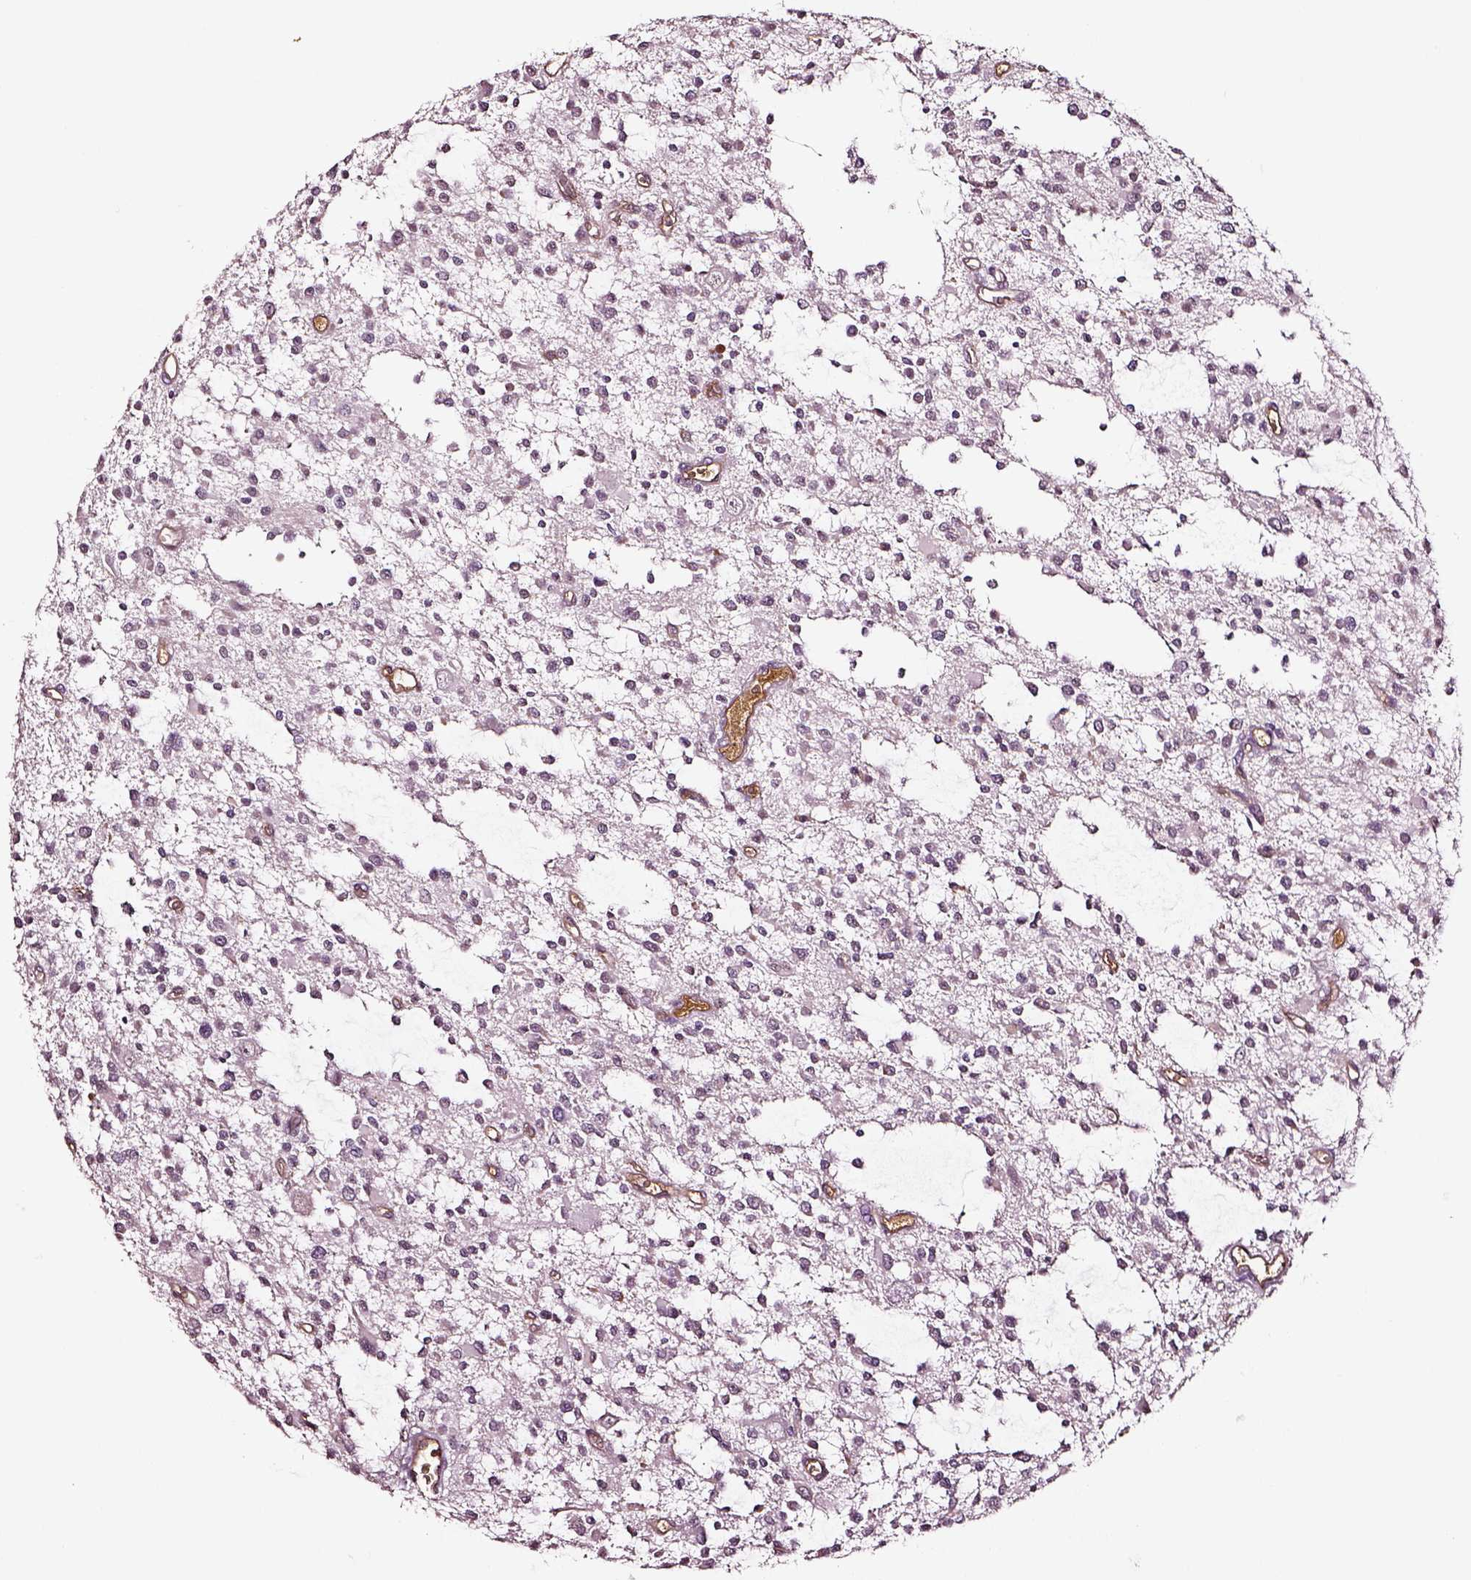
{"staining": {"intensity": "negative", "quantity": "none", "location": "none"}, "tissue": "glioma", "cell_type": "Tumor cells", "image_type": "cancer", "snomed": [{"axis": "morphology", "description": "Glioma, malignant, Low grade"}, {"axis": "topography", "description": "Brain"}], "caption": "Immunohistochemistry (IHC) image of glioma stained for a protein (brown), which exhibits no positivity in tumor cells. (Brightfield microscopy of DAB (3,3'-diaminobenzidine) immunohistochemistry at high magnification).", "gene": "TF", "patient": {"sex": "male", "age": 43}}